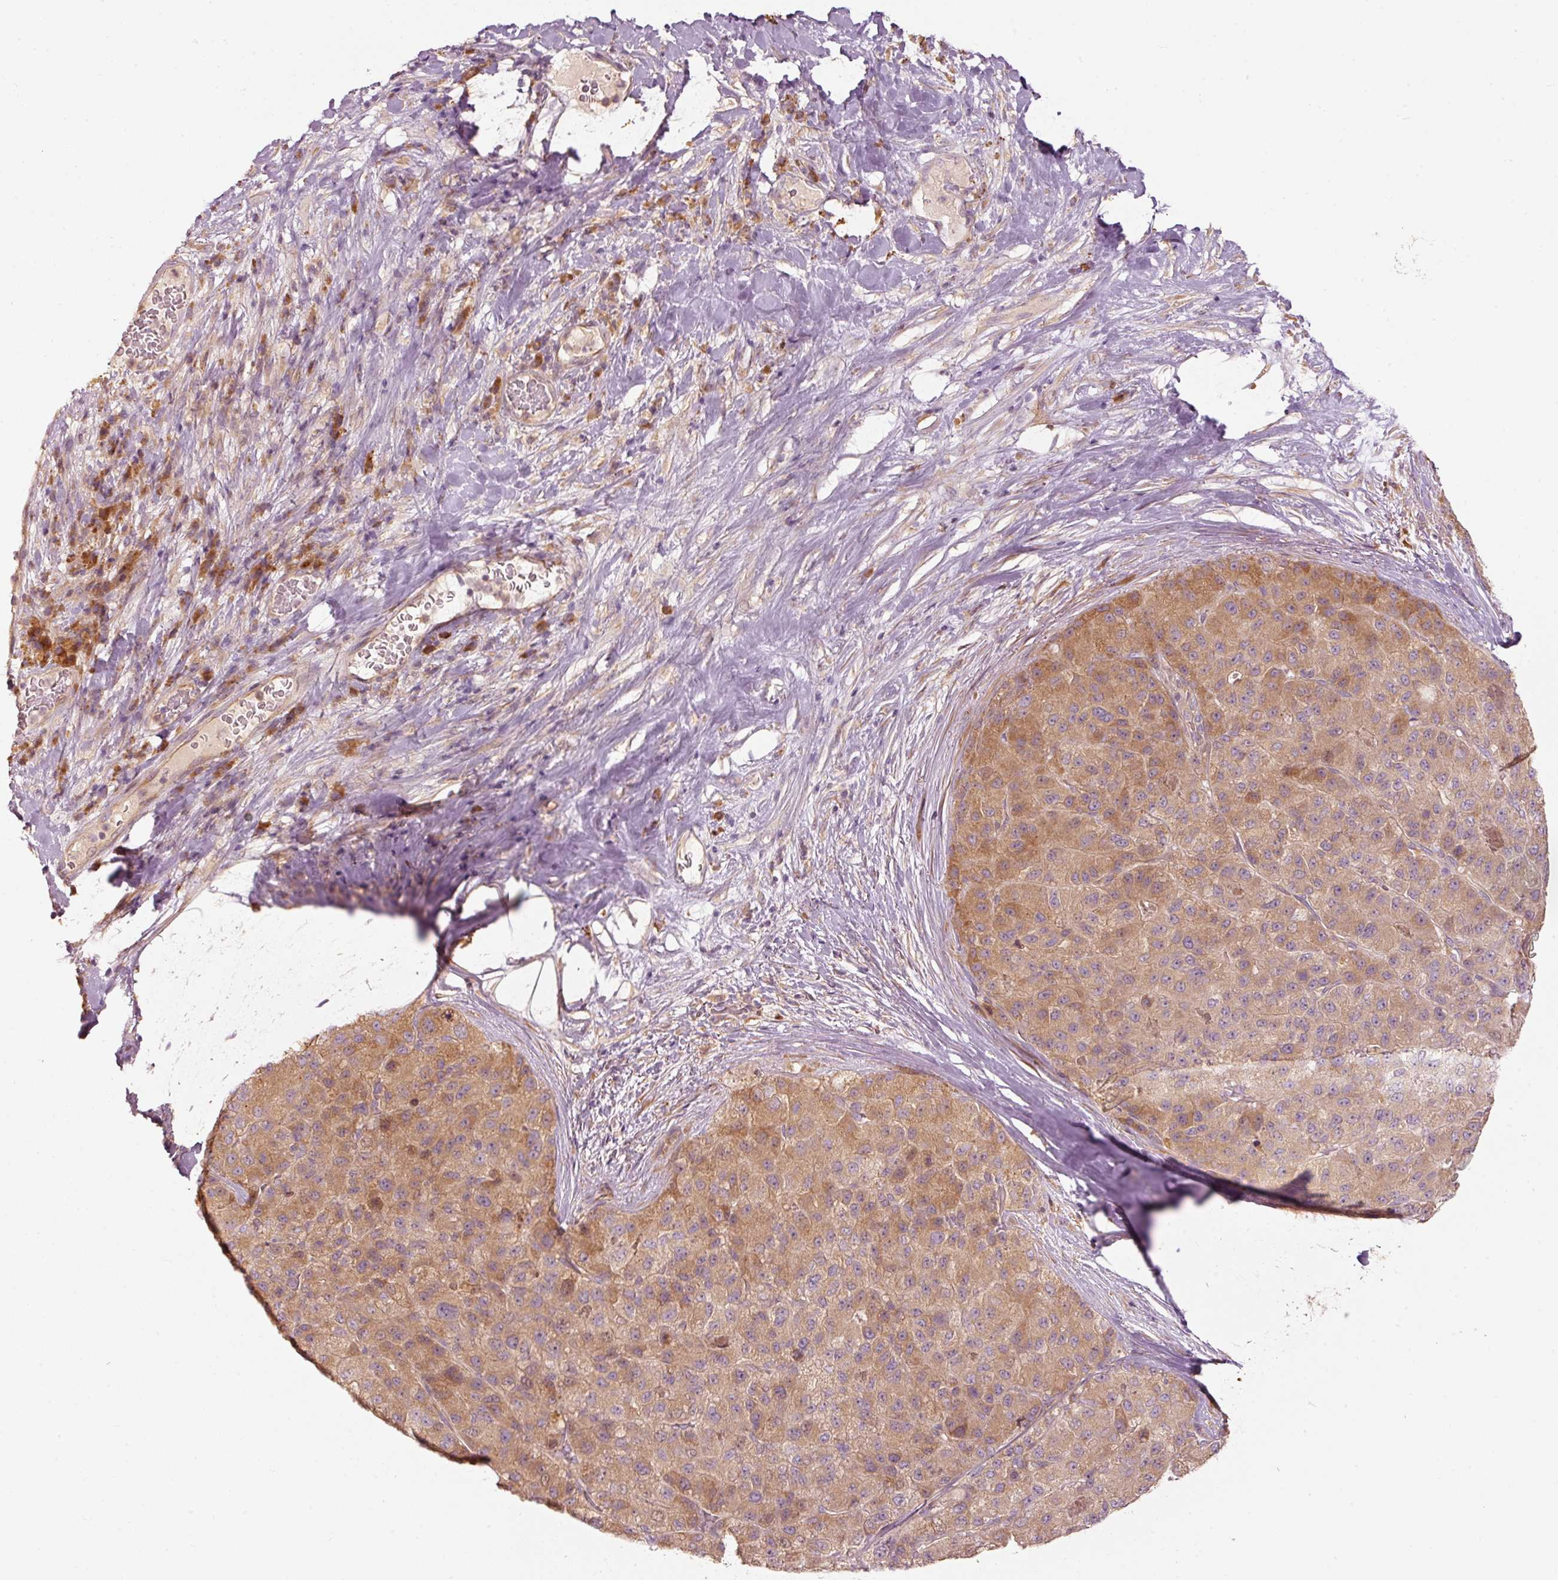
{"staining": {"intensity": "moderate", "quantity": ">75%", "location": "cytoplasmic/membranous"}, "tissue": "liver cancer", "cell_type": "Tumor cells", "image_type": "cancer", "snomed": [{"axis": "morphology", "description": "Carcinoma, Hepatocellular, NOS"}, {"axis": "topography", "description": "Liver"}], "caption": "Hepatocellular carcinoma (liver) was stained to show a protein in brown. There is medium levels of moderate cytoplasmic/membranous expression in about >75% of tumor cells.", "gene": "MAP10", "patient": {"sex": "male", "age": 80}}